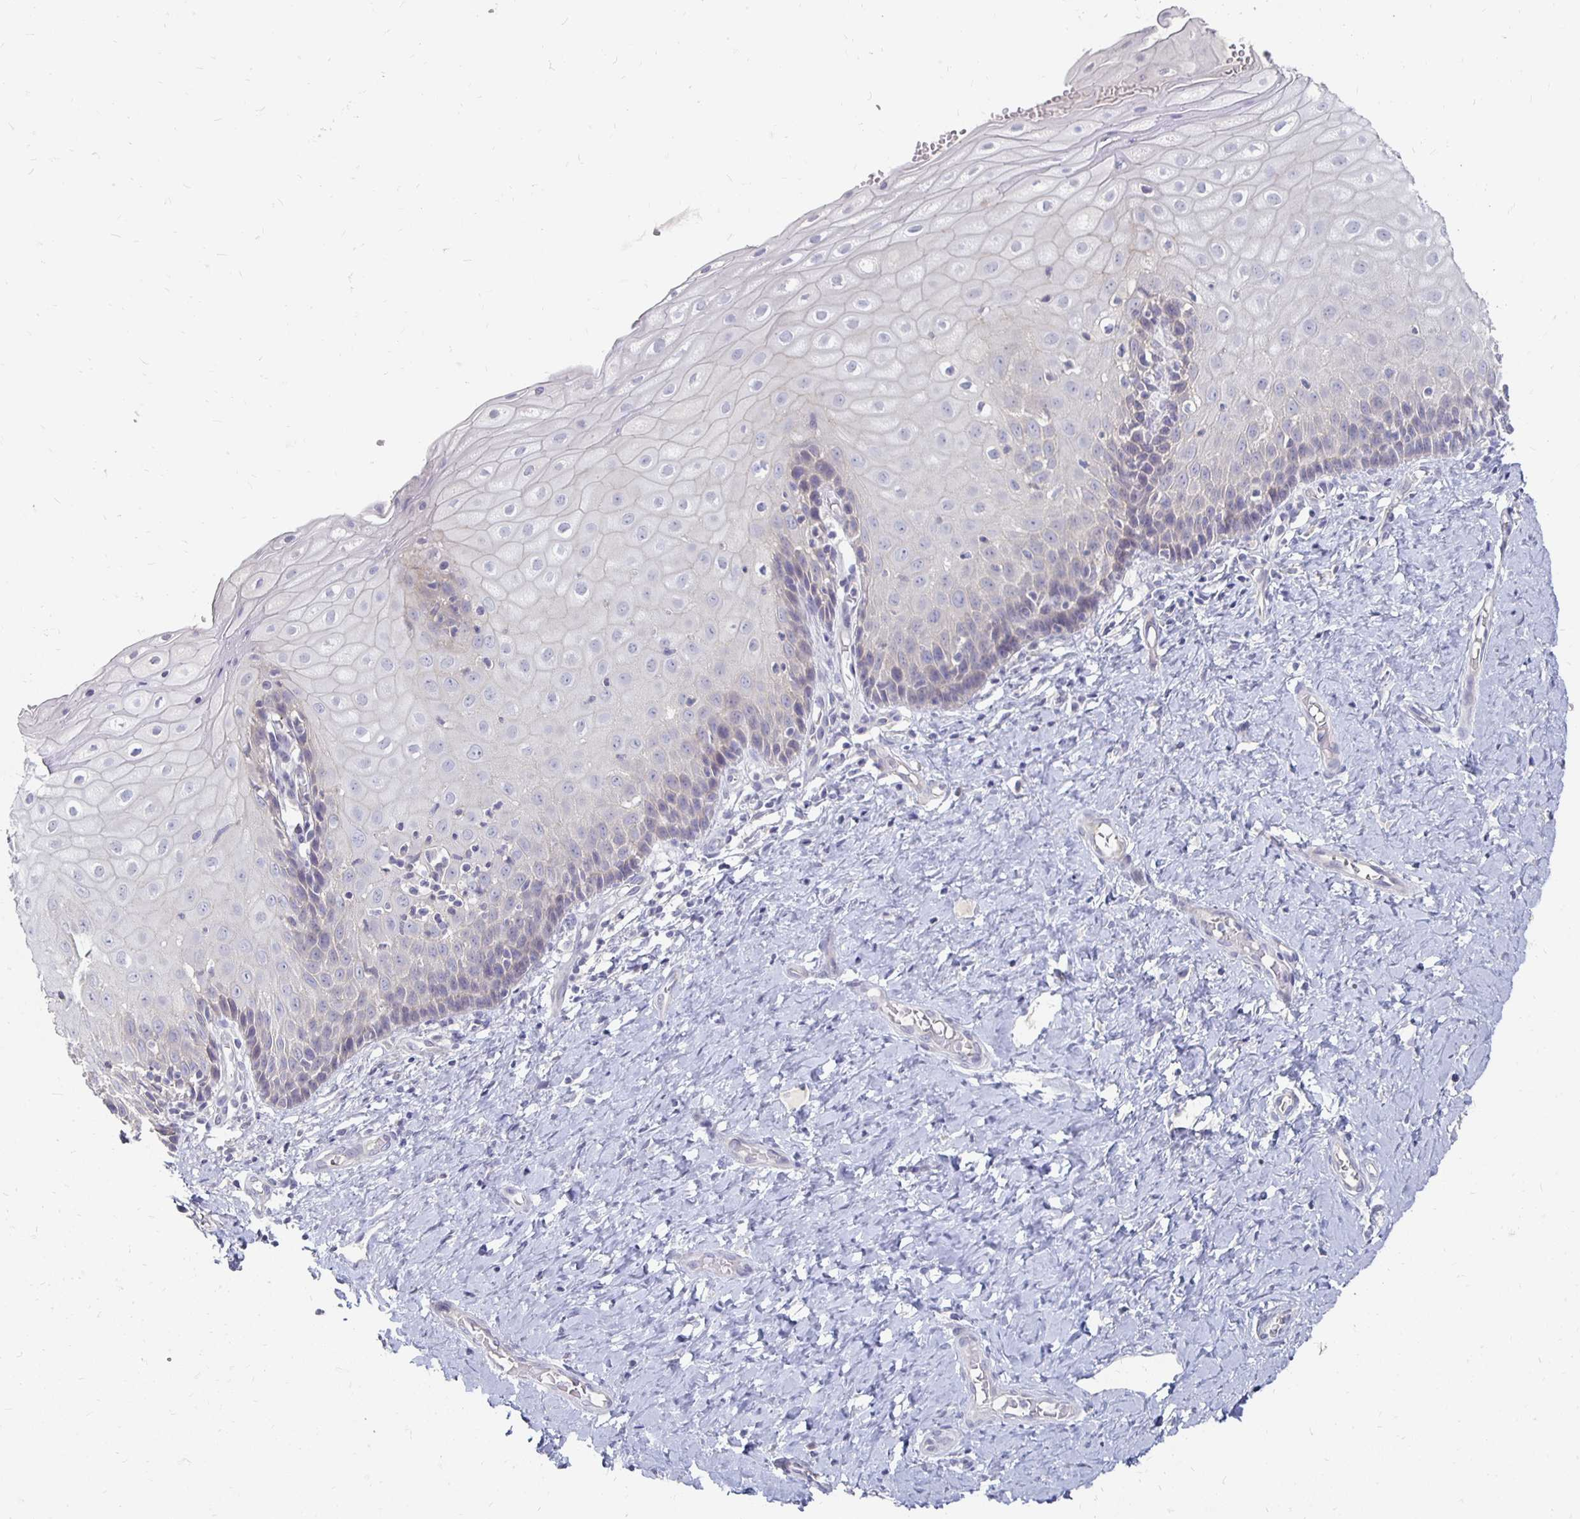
{"staining": {"intensity": "negative", "quantity": "none", "location": "none"}, "tissue": "cervix", "cell_type": "Squamous epithelial cells", "image_type": "normal", "snomed": [{"axis": "morphology", "description": "Normal tissue, NOS"}, {"axis": "topography", "description": "Cervix"}], "caption": "A high-resolution histopathology image shows IHC staining of normal cervix, which reveals no significant staining in squamous epithelial cells.", "gene": "FKRP", "patient": {"sex": "female", "age": 37}}